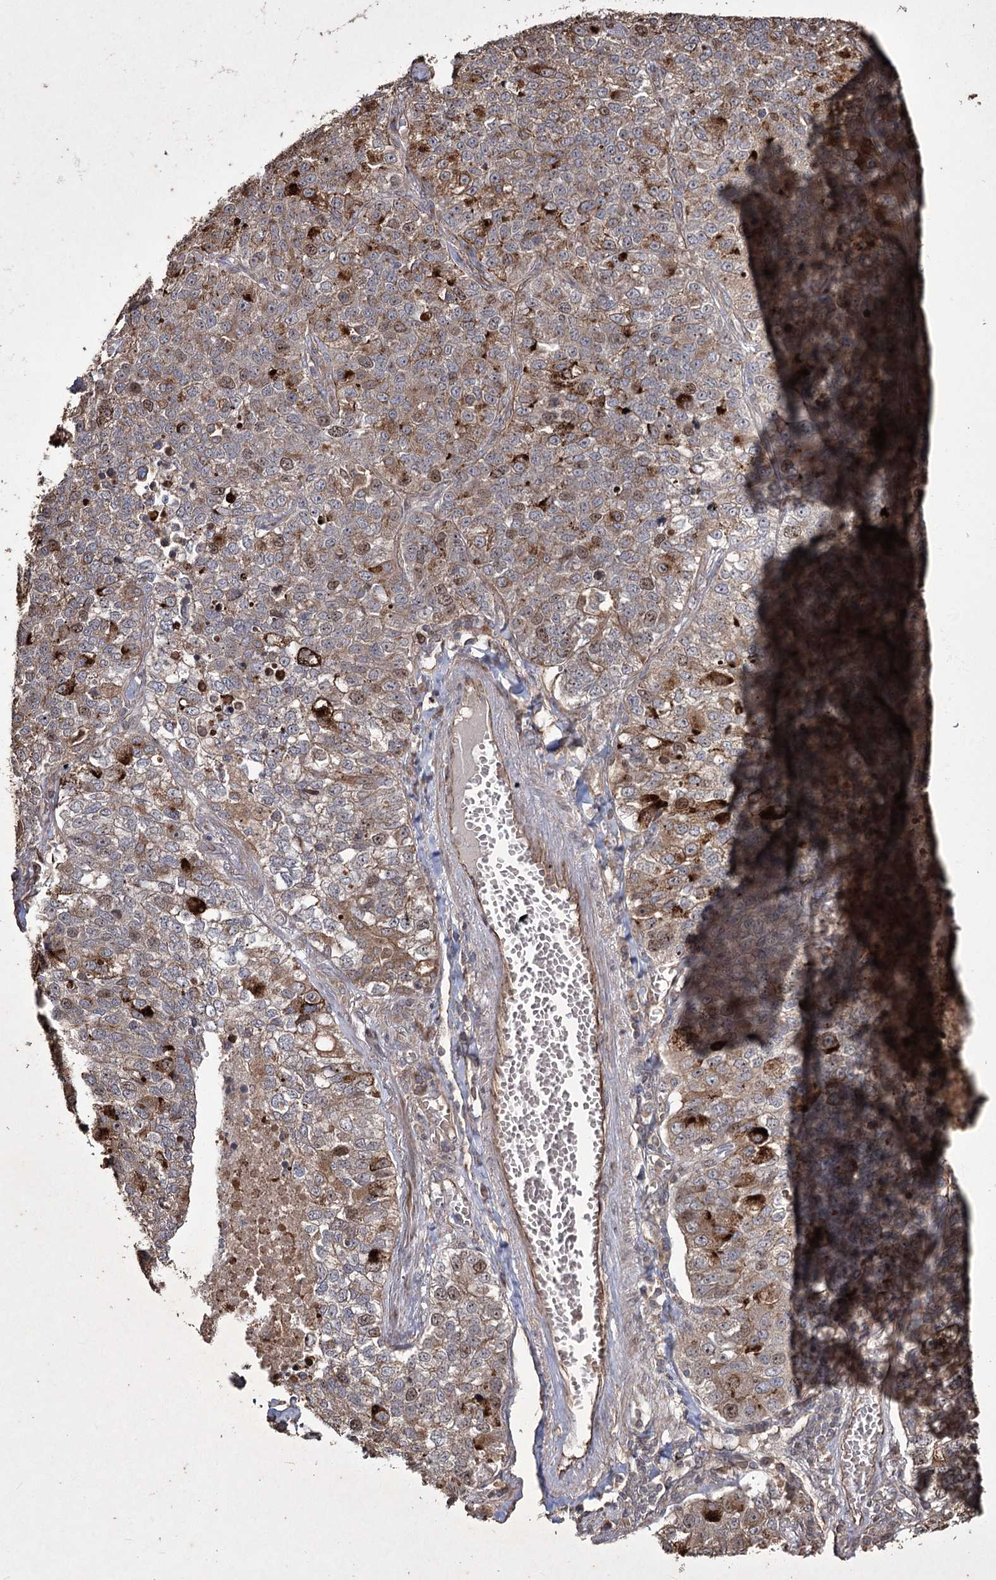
{"staining": {"intensity": "moderate", "quantity": "<25%", "location": "cytoplasmic/membranous,nuclear"}, "tissue": "lung cancer", "cell_type": "Tumor cells", "image_type": "cancer", "snomed": [{"axis": "morphology", "description": "Adenocarcinoma, NOS"}, {"axis": "topography", "description": "Lung"}], "caption": "Immunohistochemical staining of human lung cancer shows low levels of moderate cytoplasmic/membranous and nuclear expression in about <25% of tumor cells. (IHC, brightfield microscopy, high magnification).", "gene": "PRC1", "patient": {"sex": "male", "age": 49}}